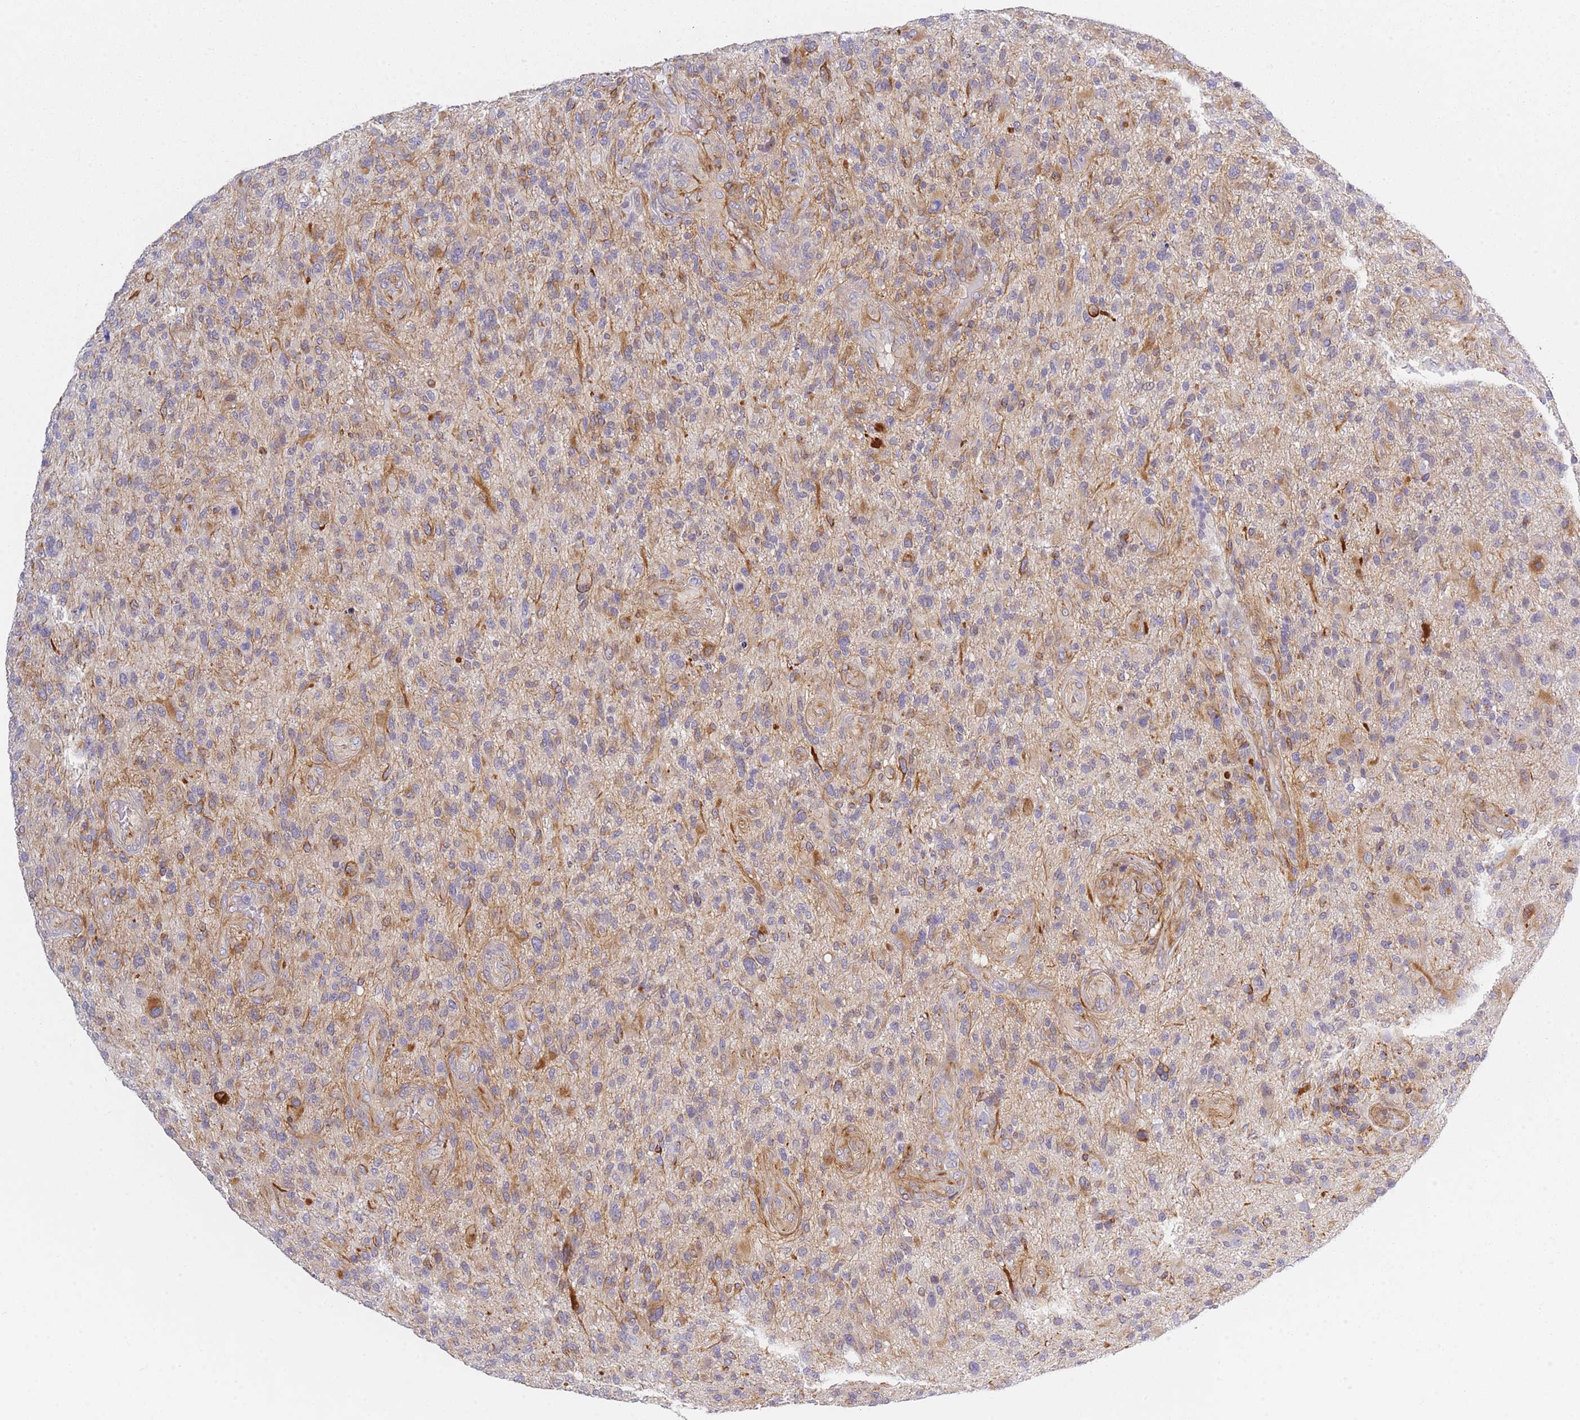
{"staining": {"intensity": "negative", "quantity": "none", "location": "none"}, "tissue": "glioma", "cell_type": "Tumor cells", "image_type": "cancer", "snomed": [{"axis": "morphology", "description": "Glioma, malignant, High grade"}, {"axis": "topography", "description": "Brain"}], "caption": "Glioma was stained to show a protein in brown. There is no significant positivity in tumor cells. Brightfield microscopy of immunohistochemistry (IHC) stained with DAB (3,3'-diaminobenzidine) (brown) and hematoxylin (blue), captured at high magnification.", "gene": "SLC7A6", "patient": {"sex": "male", "age": 47}}